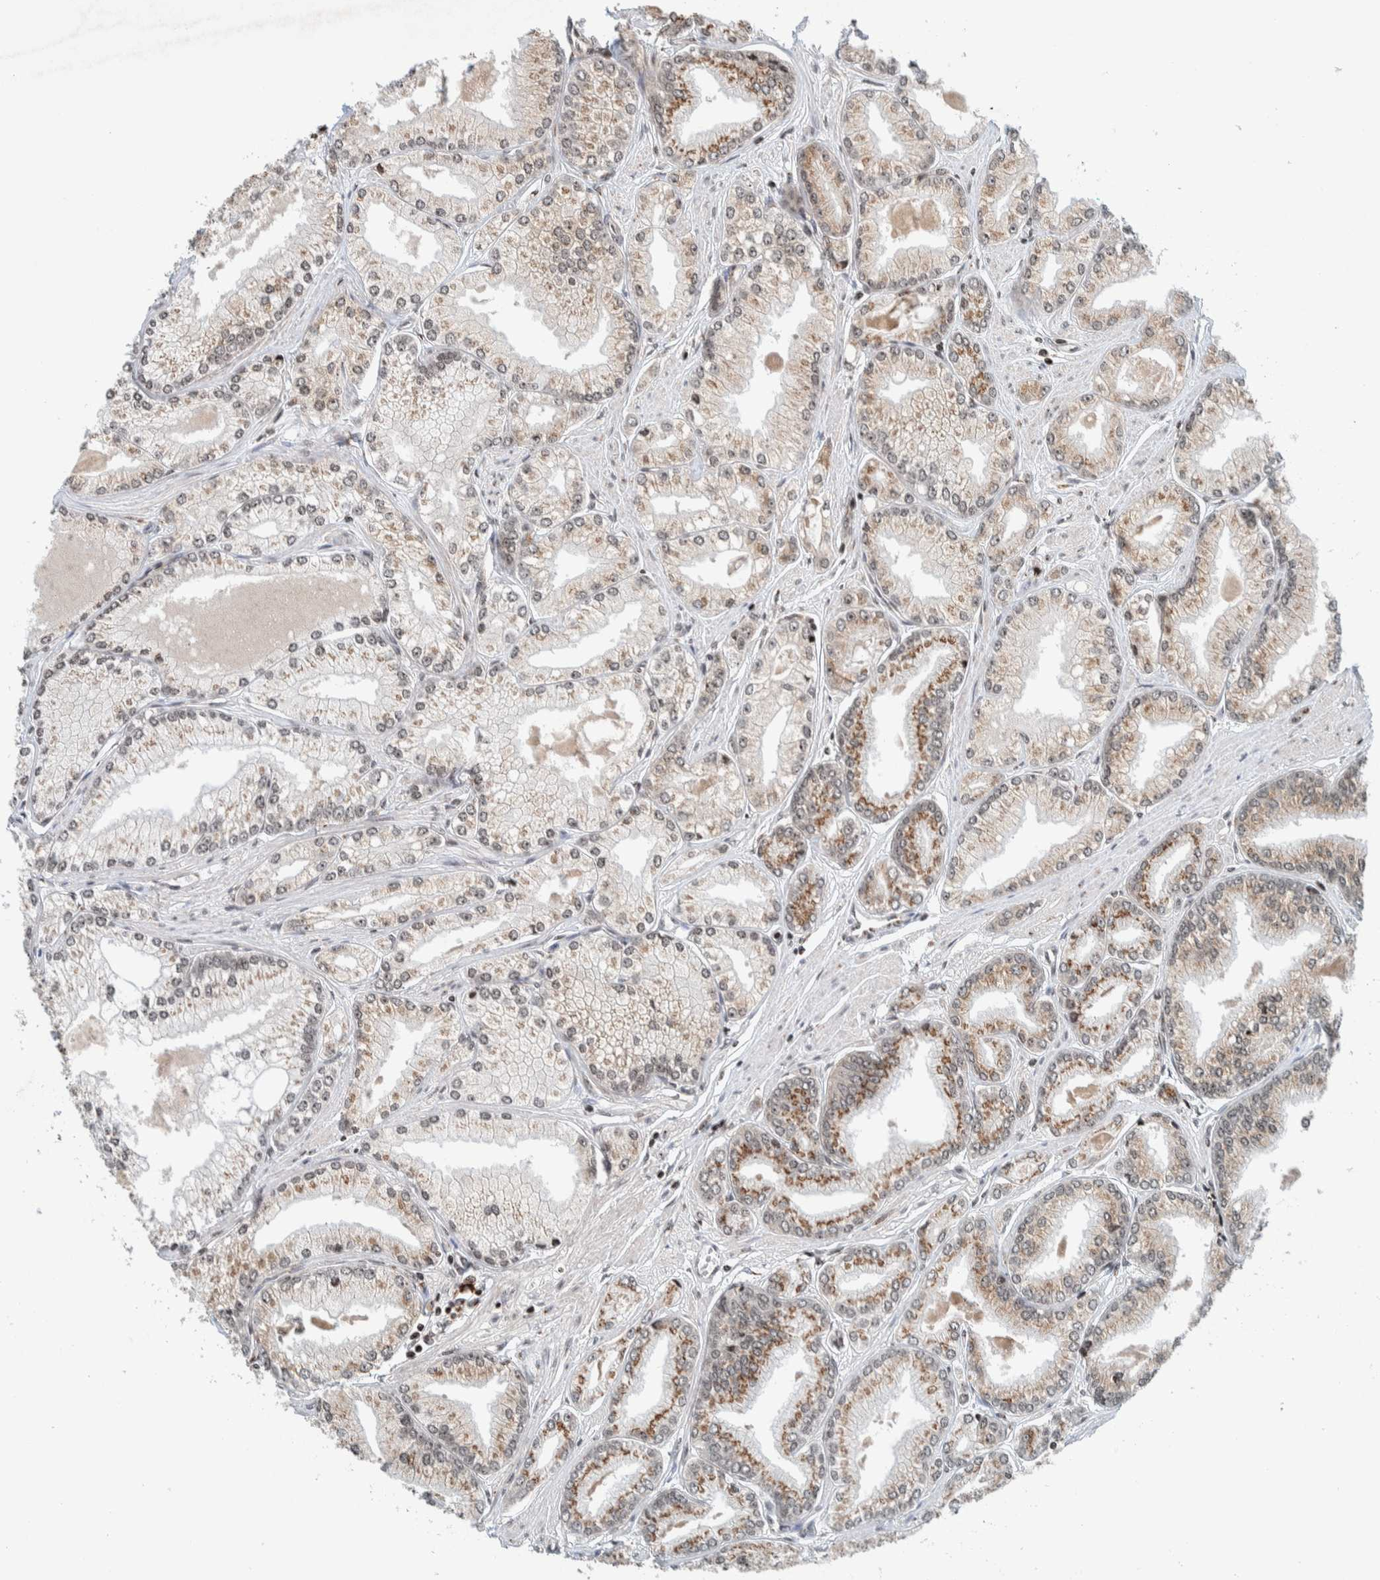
{"staining": {"intensity": "moderate", "quantity": "25%-75%", "location": "cytoplasmic/membranous"}, "tissue": "prostate cancer", "cell_type": "Tumor cells", "image_type": "cancer", "snomed": [{"axis": "morphology", "description": "Adenocarcinoma, Low grade"}, {"axis": "topography", "description": "Prostate"}], "caption": "Prostate adenocarcinoma (low-grade) stained with a protein marker displays moderate staining in tumor cells.", "gene": "CCDC182", "patient": {"sex": "male", "age": 52}}